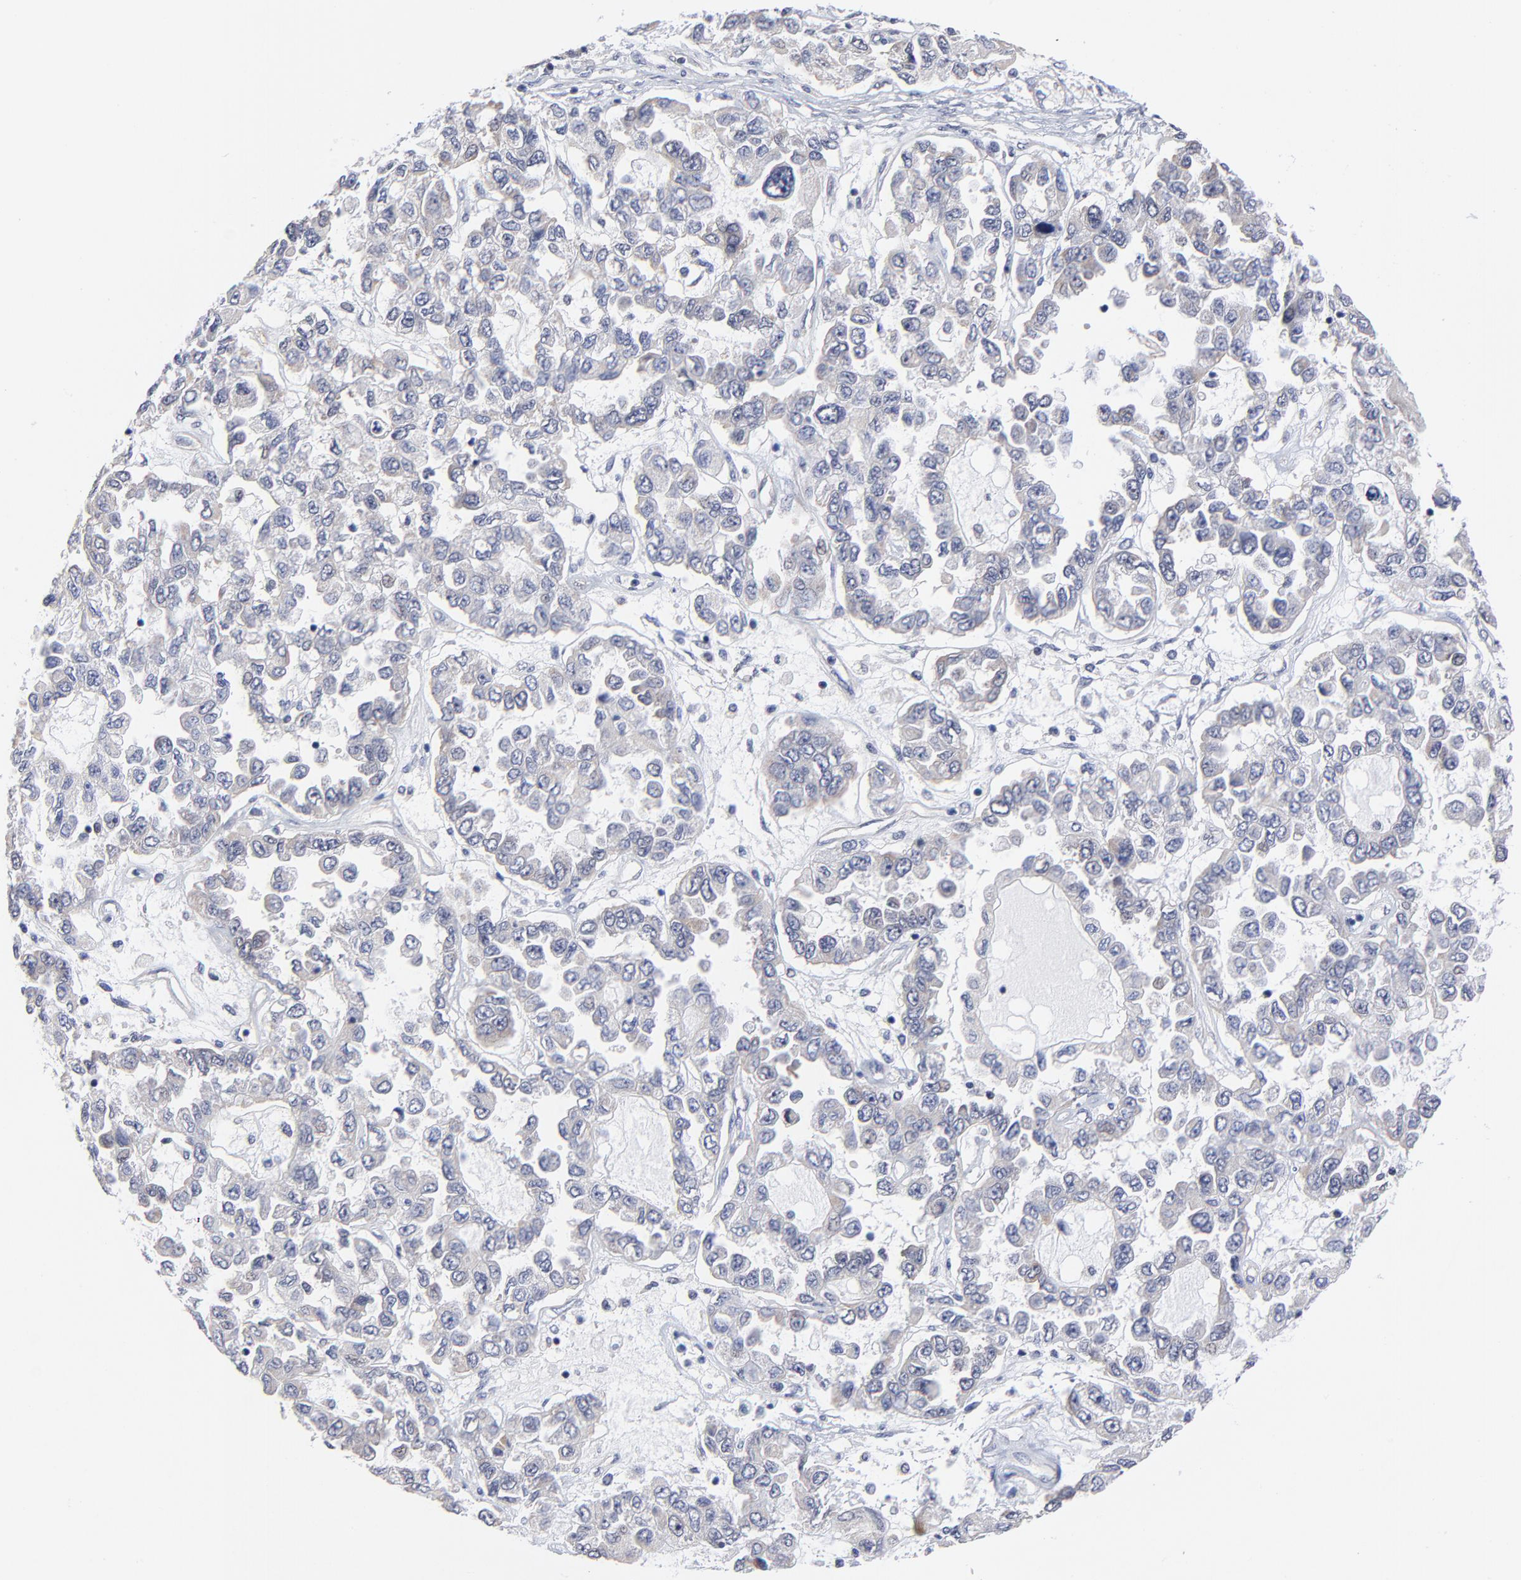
{"staining": {"intensity": "weak", "quantity": "<25%", "location": "cytoplasmic/membranous"}, "tissue": "ovarian cancer", "cell_type": "Tumor cells", "image_type": "cancer", "snomed": [{"axis": "morphology", "description": "Cystadenocarcinoma, serous, NOS"}, {"axis": "topography", "description": "Ovary"}], "caption": "Immunohistochemistry (IHC) image of ovarian cancer stained for a protein (brown), which demonstrates no staining in tumor cells.", "gene": "FBXO8", "patient": {"sex": "female", "age": 84}}